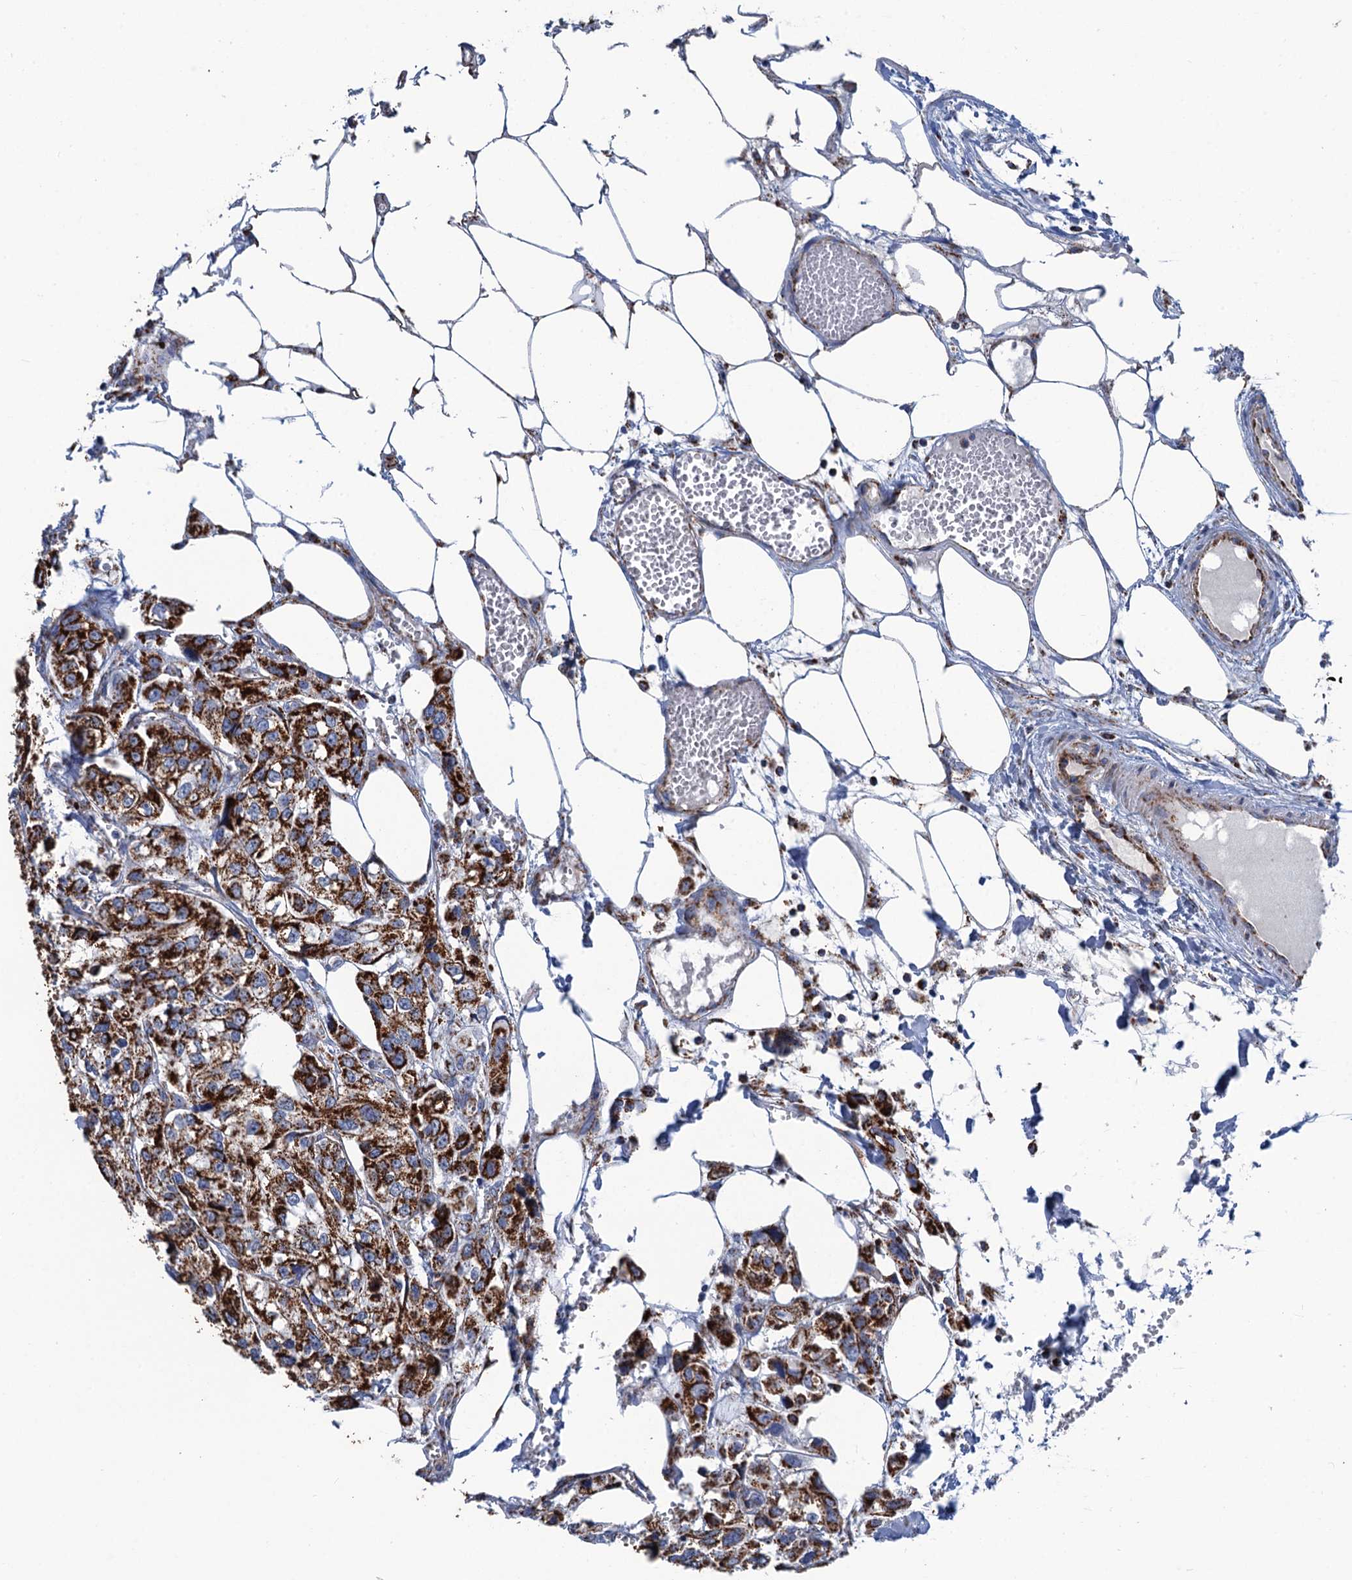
{"staining": {"intensity": "strong", "quantity": ">75%", "location": "cytoplasmic/membranous"}, "tissue": "urothelial cancer", "cell_type": "Tumor cells", "image_type": "cancer", "snomed": [{"axis": "morphology", "description": "Urothelial carcinoma, High grade"}, {"axis": "topography", "description": "Urinary bladder"}], "caption": "Immunohistochemistry (IHC) image of neoplastic tissue: urothelial cancer stained using IHC demonstrates high levels of strong protein expression localized specifically in the cytoplasmic/membranous of tumor cells, appearing as a cytoplasmic/membranous brown color.", "gene": "IVD", "patient": {"sex": "male", "age": 67}}